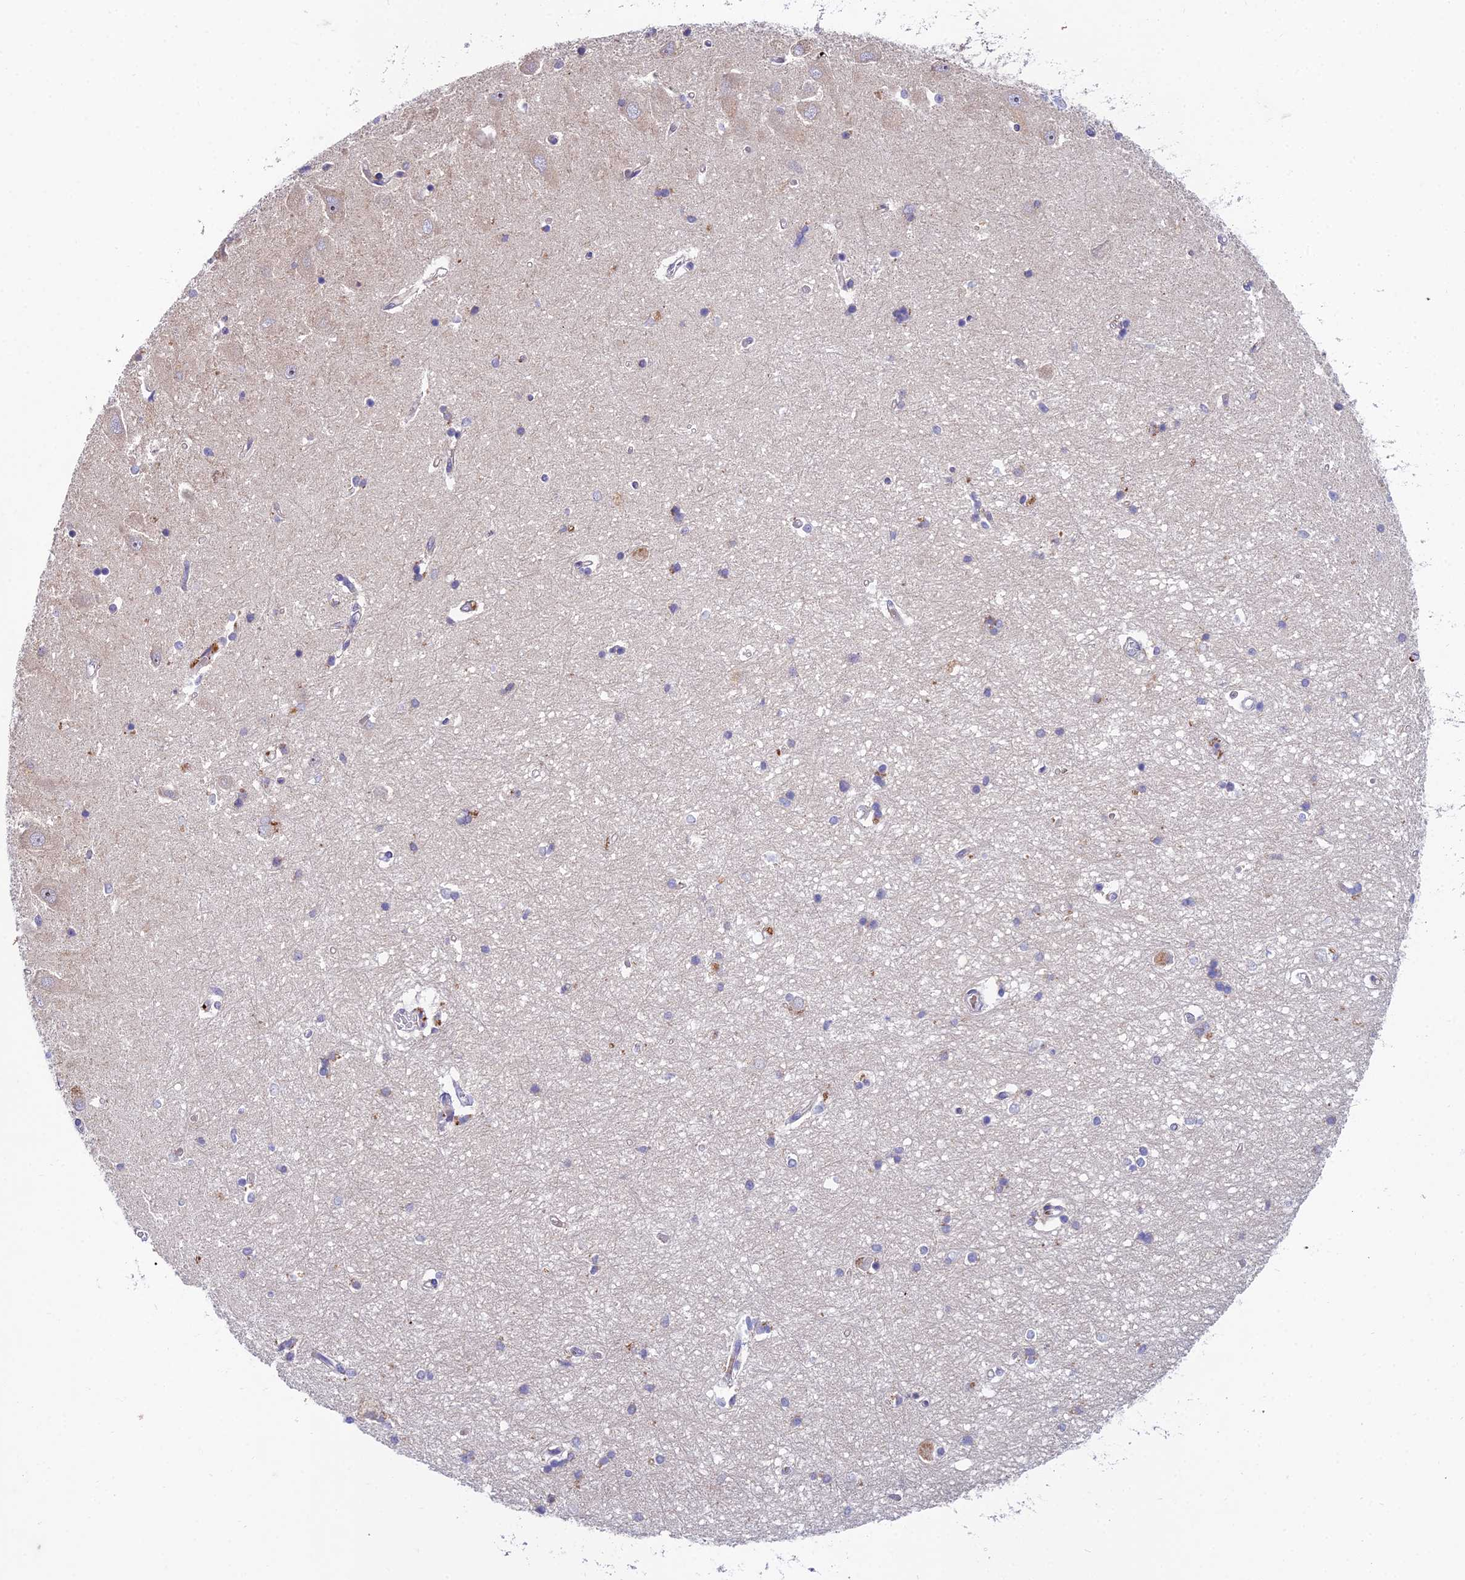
{"staining": {"intensity": "negative", "quantity": "none", "location": "none"}, "tissue": "hippocampus", "cell_type": "Glial cells", "image_type": "normal", "snomed": [{"axis": "morphology", "description": "Normal tissue, NOS"}, {"axis": "topography", "description": "Hippocampus"}], "caption": "A micrograph of hippocampus stained for a protein demonstrates no brown staining in glial cells.", "gene": "WDR43", "patient": {"sex": "male", "age": 45}}